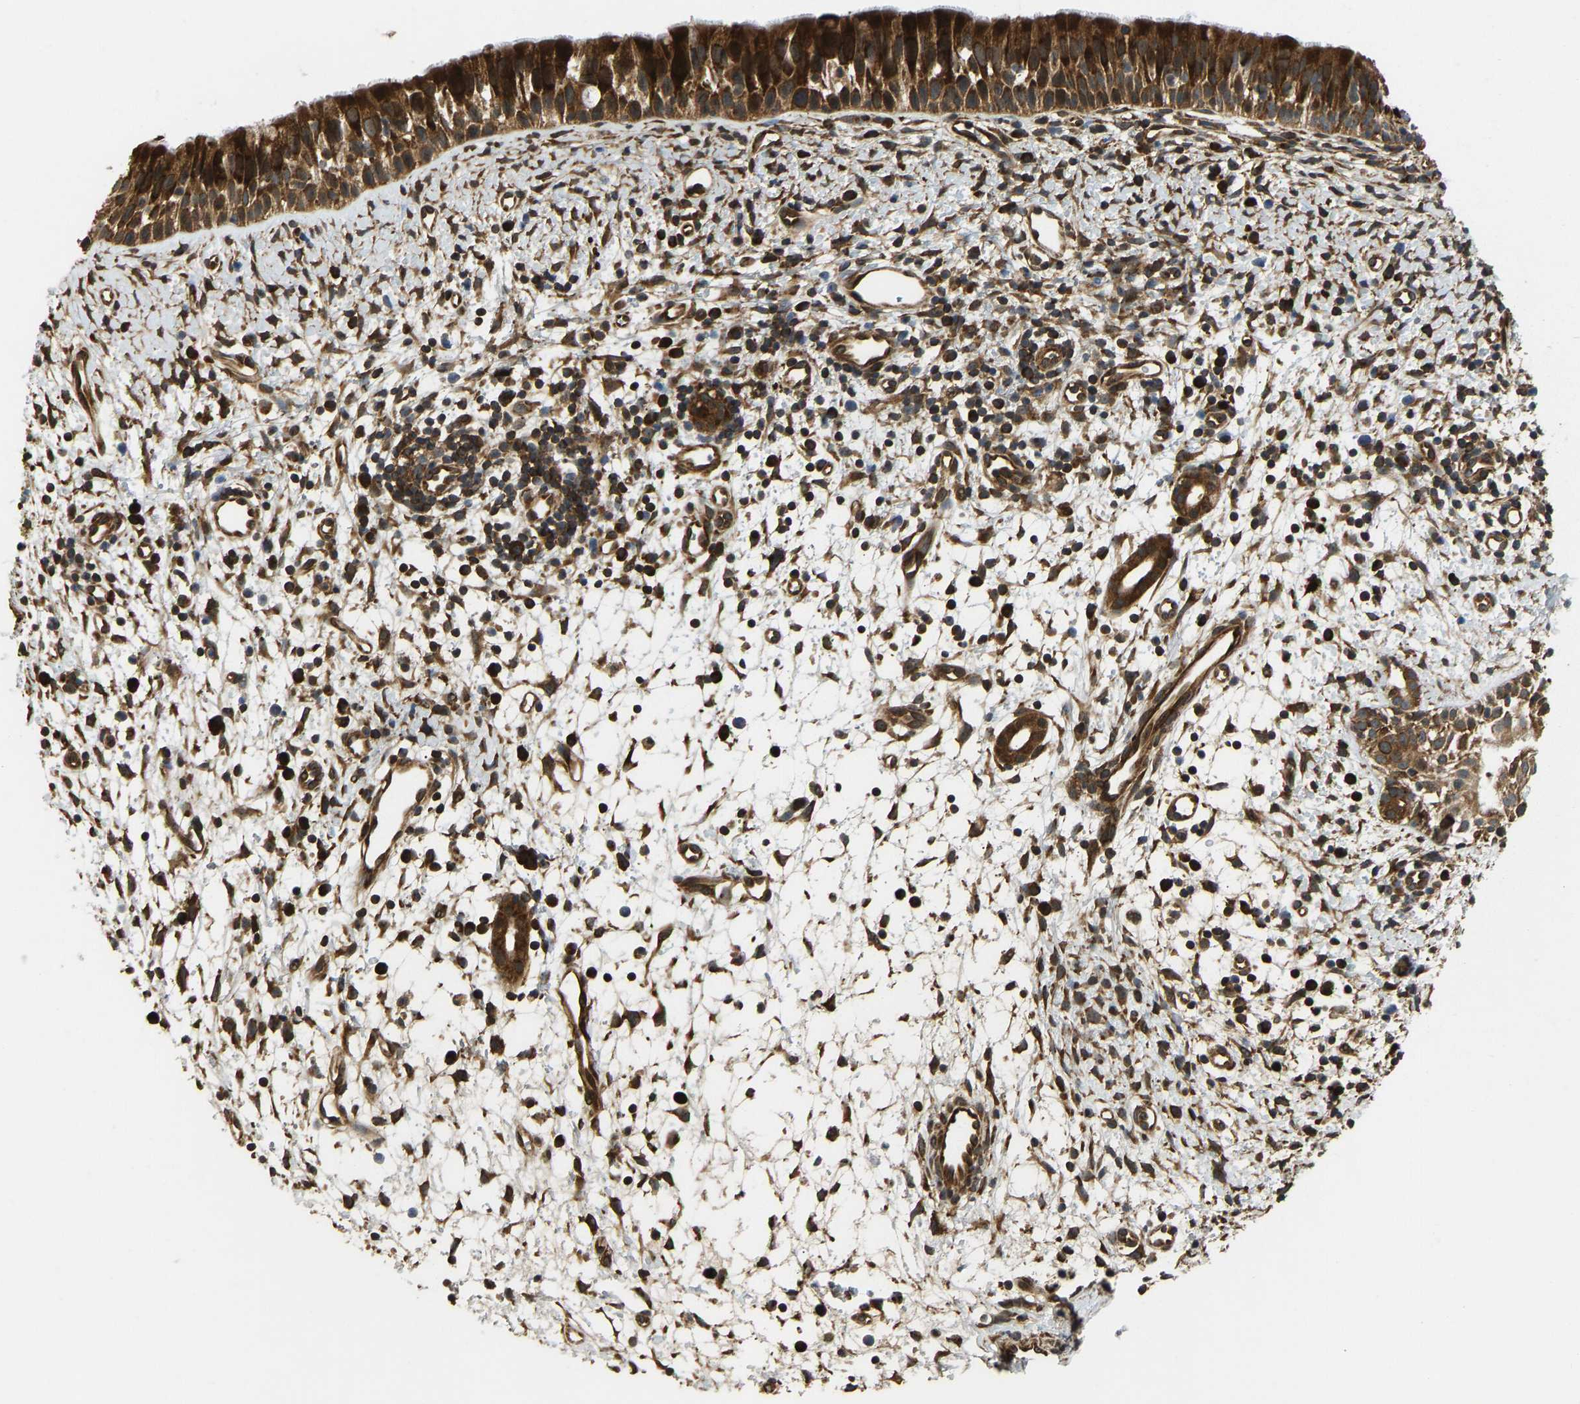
{"staining": {"intensity": "strong", "quantity": ">75%", "location": "cytoplasmic/membranous"}, "tissue": "nasopharynx", "cell_type": "Respiratory epithelial cells", "image_type": "normal", "snomed": [{"axis": "morphology", "description": "Normal tissue, NOS"}, {"axis": "topography", "description": "Nasopharynx"}], "caption": "Protein staining of unremarkable nasopharynx displays strong cytoplasmic/membranous expression in about >75% of respiratory epithelial cells.", "gene": "RASGRF2", "patient": {"sex": "male", "age": 22}}